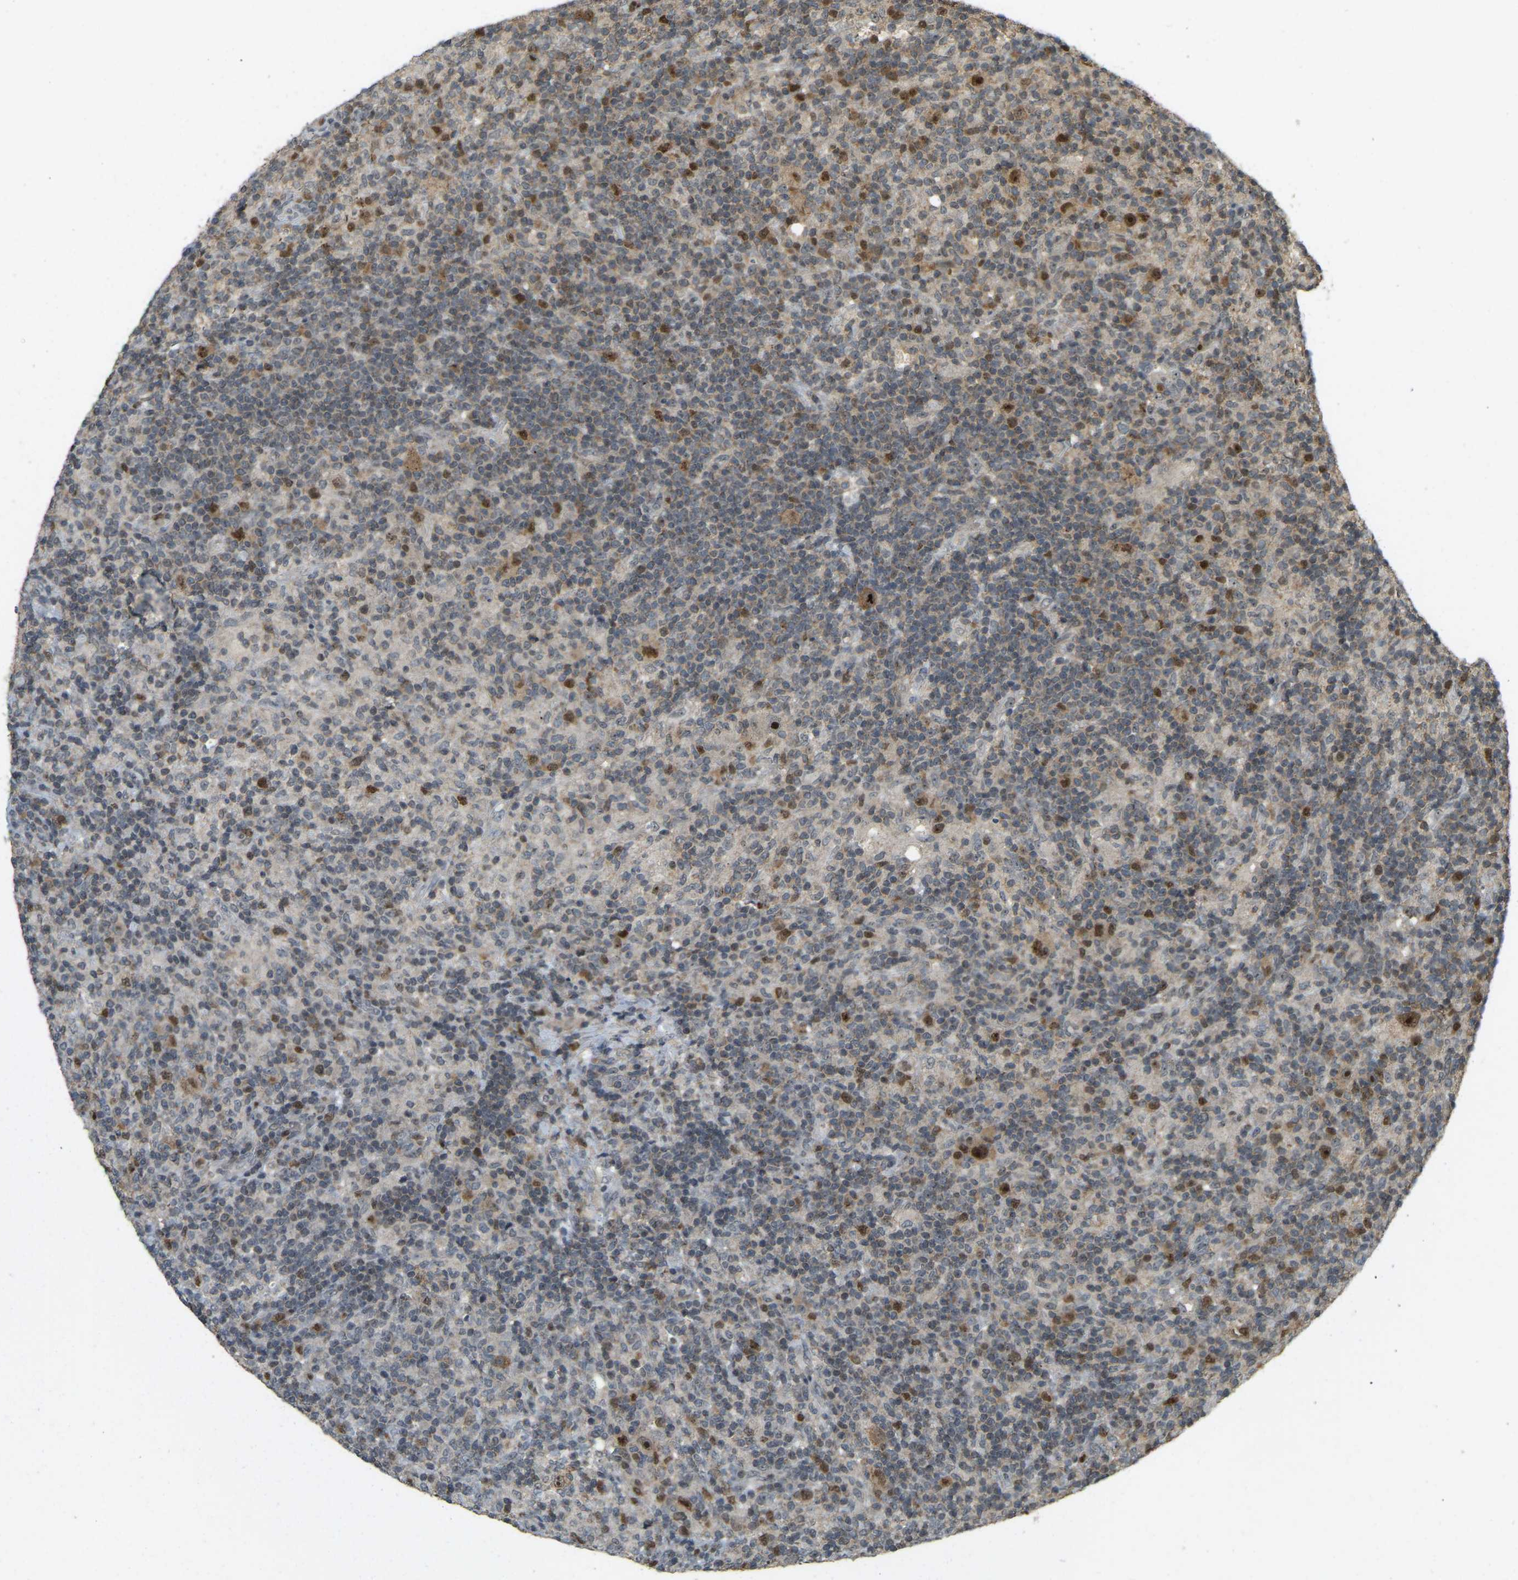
{"staining": {"intensity": "strong", "quantity": ">75%", "location": "cytoplasmic/membranous,nuclear"}, "tissue": "lymphoma", "cell_type": "Tumor cells", "image_type": "cancer", "snomed": [{"axis": "morphology", "description": "Hodgkin's disease, NOS"}, {"axis": "topography", "description": "Lymph node"}], "caption": "Protein staining demonstrates strong cytoplasmic/membranous and nuclear staining in about >75% of tumor cells in lymphoma.", "gene": "BRF2", "patient": {"sex": "male", "age": 70}}